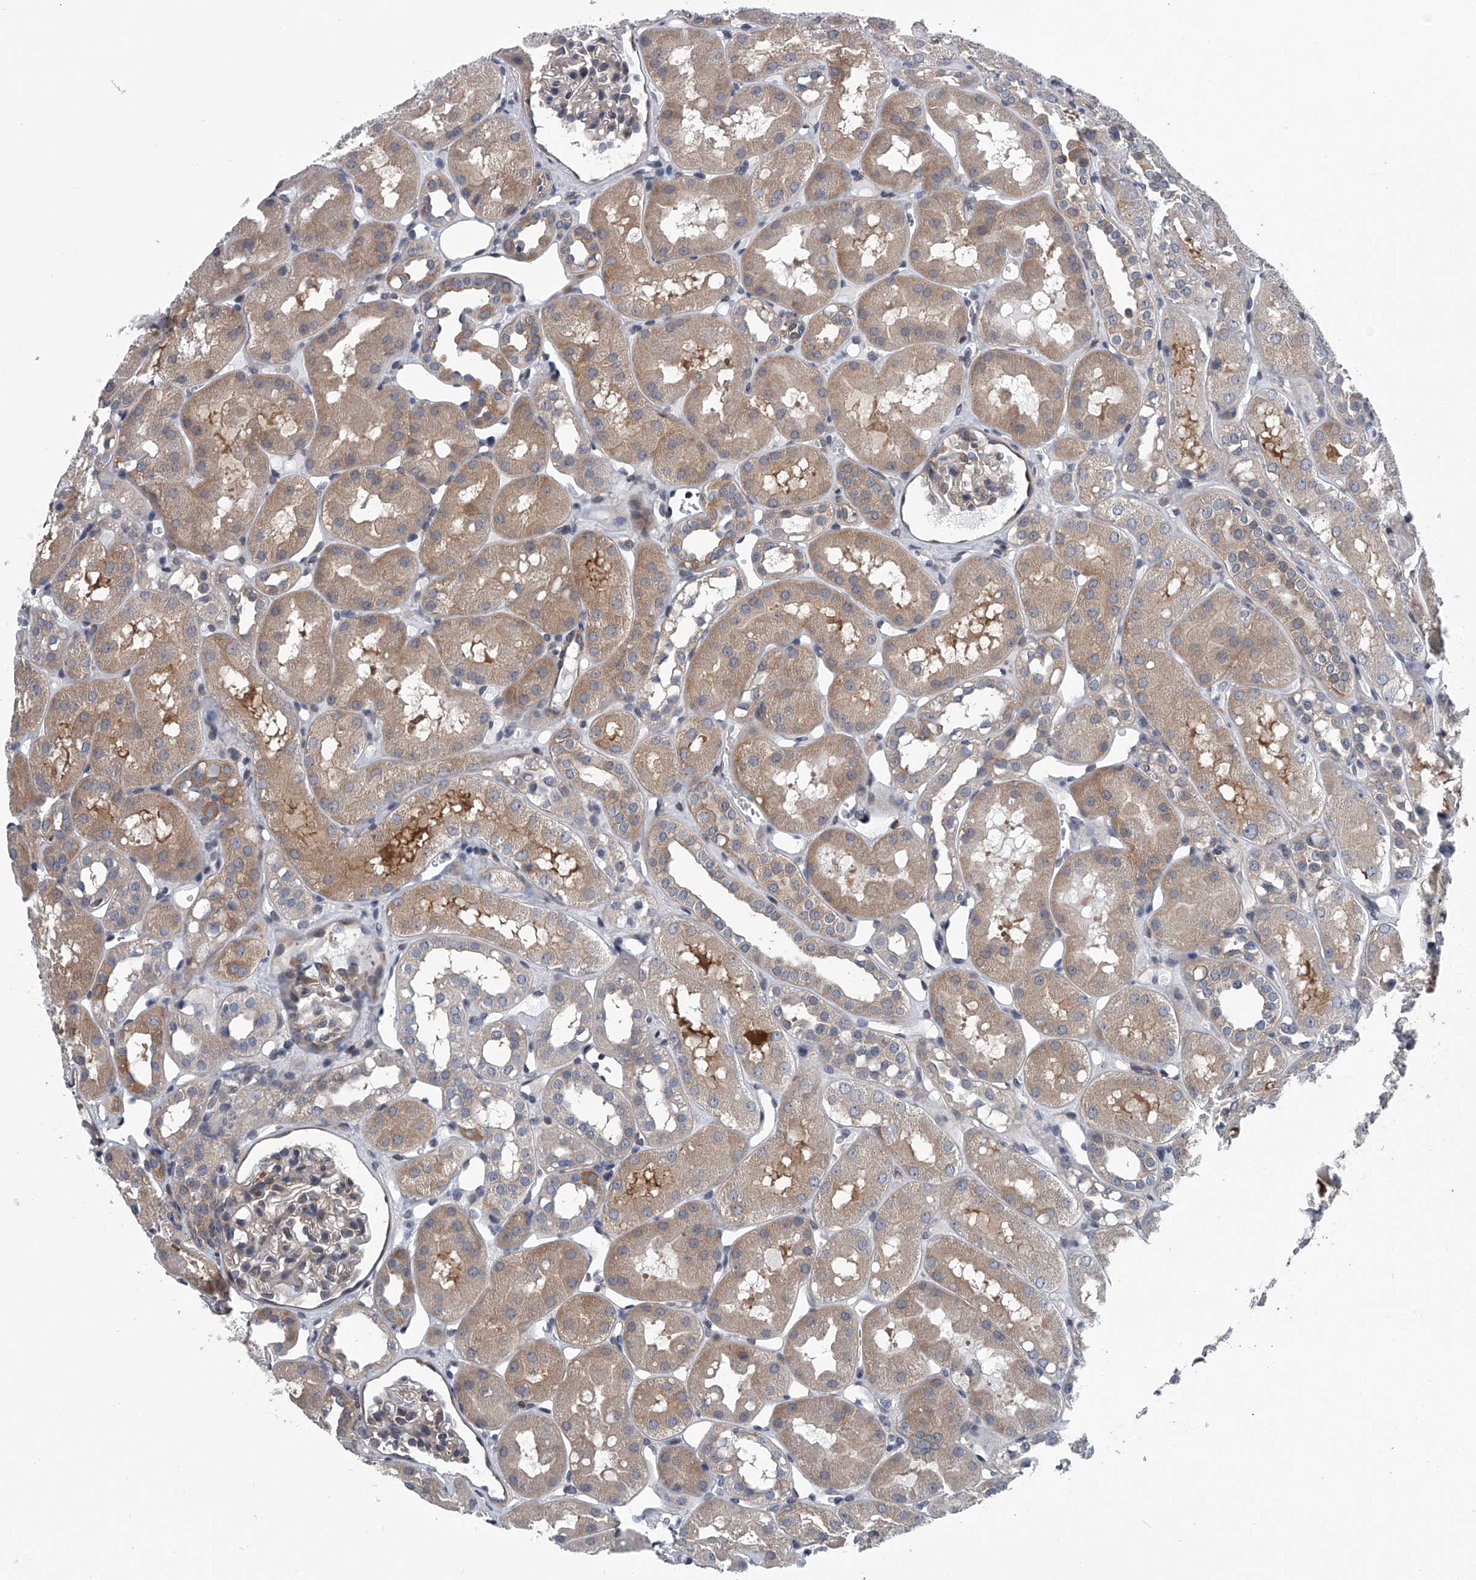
{"staining": {"intensity": "weak", "quantity": "<25%", "location": "cytoplasmic/membranous"}, "tissue": "kidney", "cell_type": "Cells in glomeruli", "image_type": "normal", "snomed": [{"axis": "morphology", "description": "Normal tissue, NOS"}, {"axis": "topography", "description": "Kidney"}], "caption": "High power microscopy photomicrograph of an IHC histopathology image of benign kidney, revealing no significant staining in cells in glomeruli. (Stains: DAB (3,3'-diaminobenzidine) IHC with hematoxylin counter stain, Microscopy: brightfield microscopy at high magnification).", "gene": "PPP2R5D", "patient": {"sex": "male", "age": 16}}